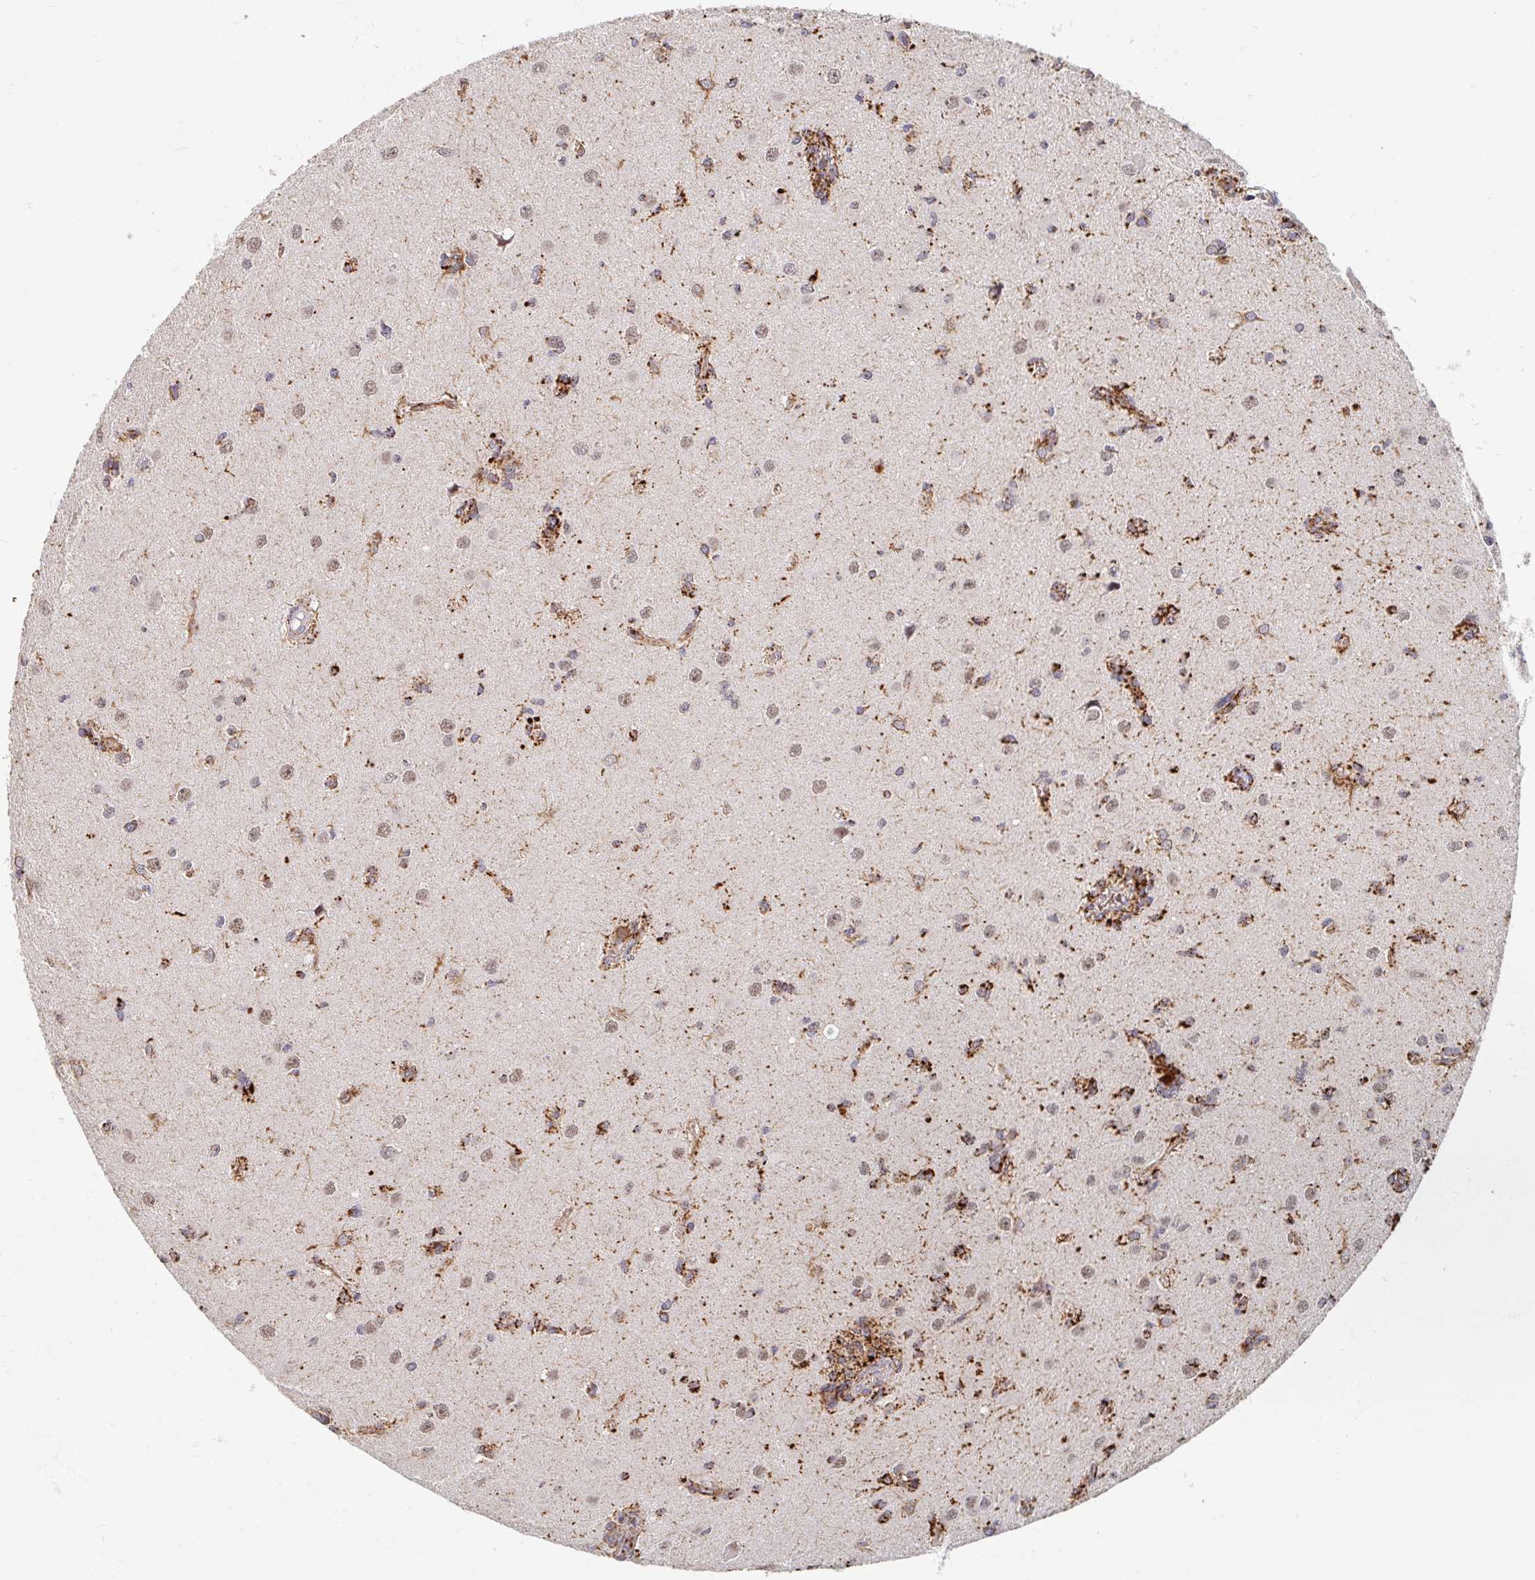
{"staining": {"intensity": "weak", "quantity": ">75%", "location": "nuclear"}, "tissue": "glioma", "cell_type": "Tumor cells", "image_type": "cancer", "snomed": [{"axis": "morphology", "description": "Glioma, malignant, High grade"}, {"axis": "topography", "description": "Brain"}], "caption": "DAB immunohistochemical staining of human high-grade glioma (malignant) exhibits weak nuclear protein positivity in about >75% of tumor cells.", "gene": "MAVS", "patient": {"sex": "male", "age": 67}}